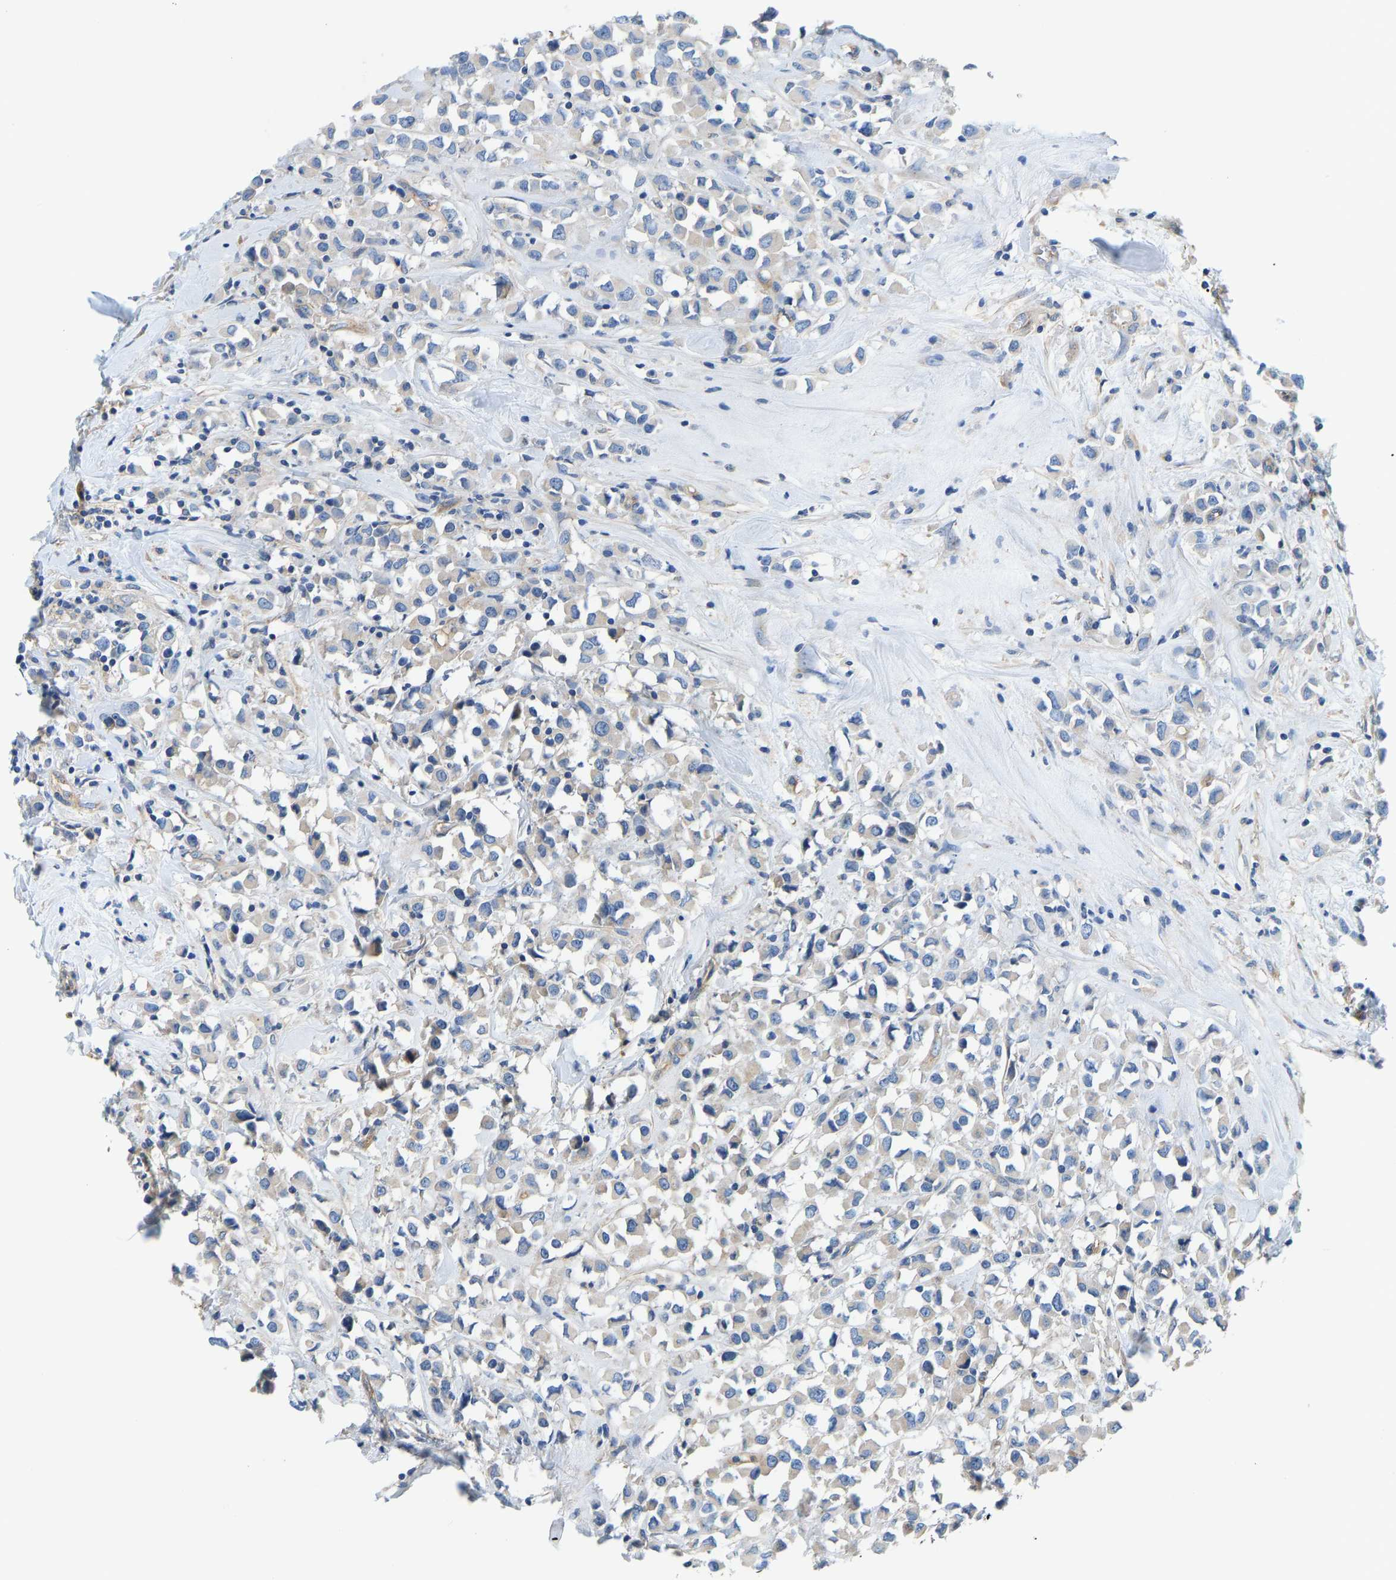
{"staining": {"intensity": "negative", "quantity": "none", "location": "none"}, "tissue": "breast cancer", "cell_type": "Tumor cells", "image_type": "cancer", "snomed": [{"axis": "morphology", "description": "Duct carcinoma"}, {"axis": "topography", "description": "Breast"}], "caption": "Immunohistochemistry (IHC) micrograph of human invasive ductal carcinoma (breast) stained for a protein (brown), which displays no expression in tumor cells.", "gene": "CHAD", "patient": {"sex": "female", "age": 61}}